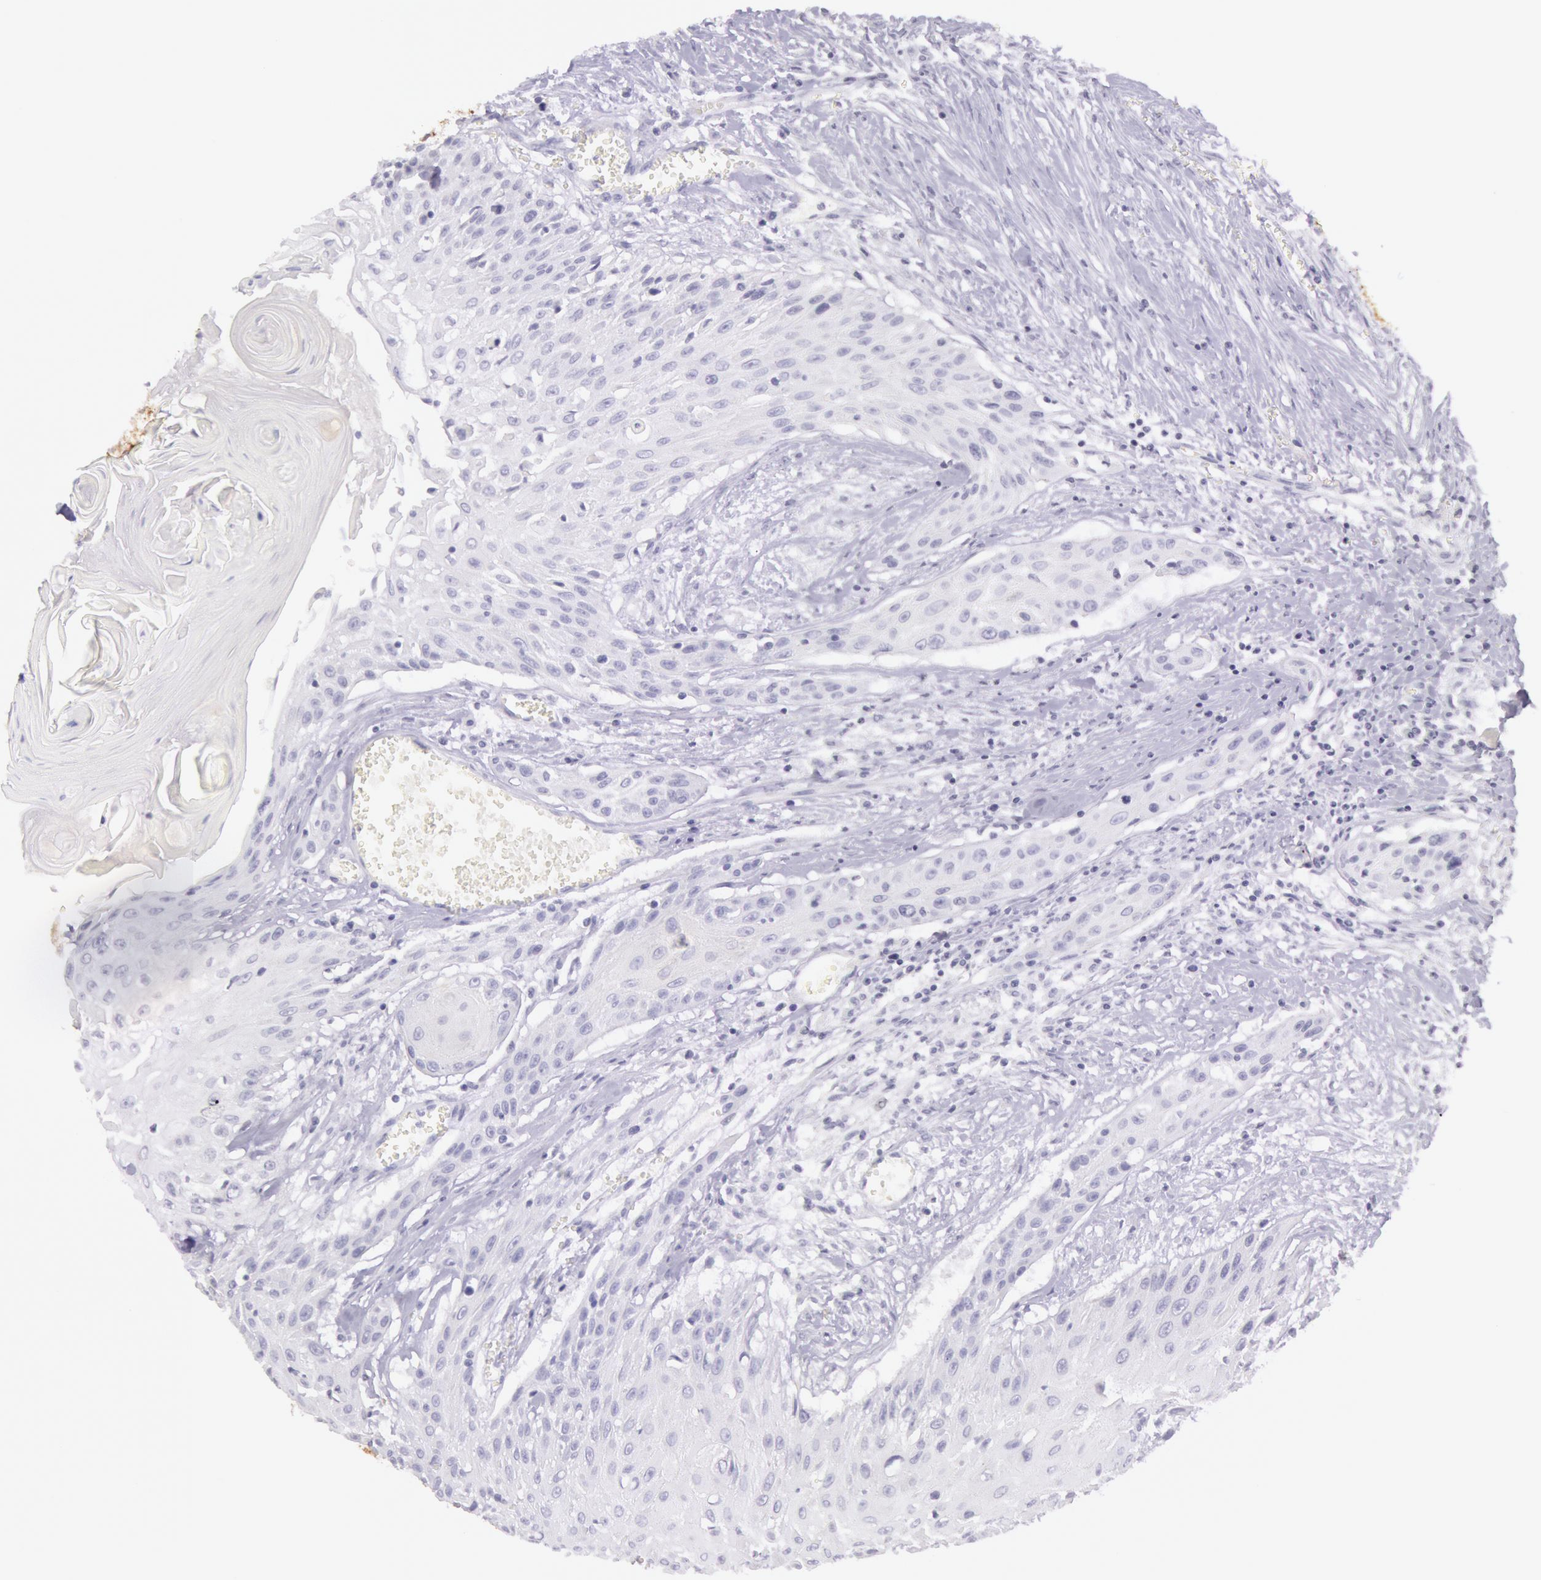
{"staining": {"intensity": "negative", "quantity": "none", "location": "none"}, "tissue": "head and neck cancer", "cell_type": "Tumor cells", "image_type": "cancer", "snomed": [{"axis": "morphology", "description": "Squamous cell carcinoma, NOS"}, {"axis": "morphology", "description": "Squamous cell carcinoma, metastatic, NOS"}, {"axis": "topography", "description": "Lymph node"}, {"axis": "topography", "description": "Salivary gland"}, {"axis": "topography", "description": "Head-Neck"}], "caption": "DAB (3,3'-diaminobenzidine) immunohistochemical staining of squamous cell carcinoma (head and neck) demonstrates no significant expression in tumor cells.", "gene": "CKB", "patient": {"sex": "female", "age": 74}}